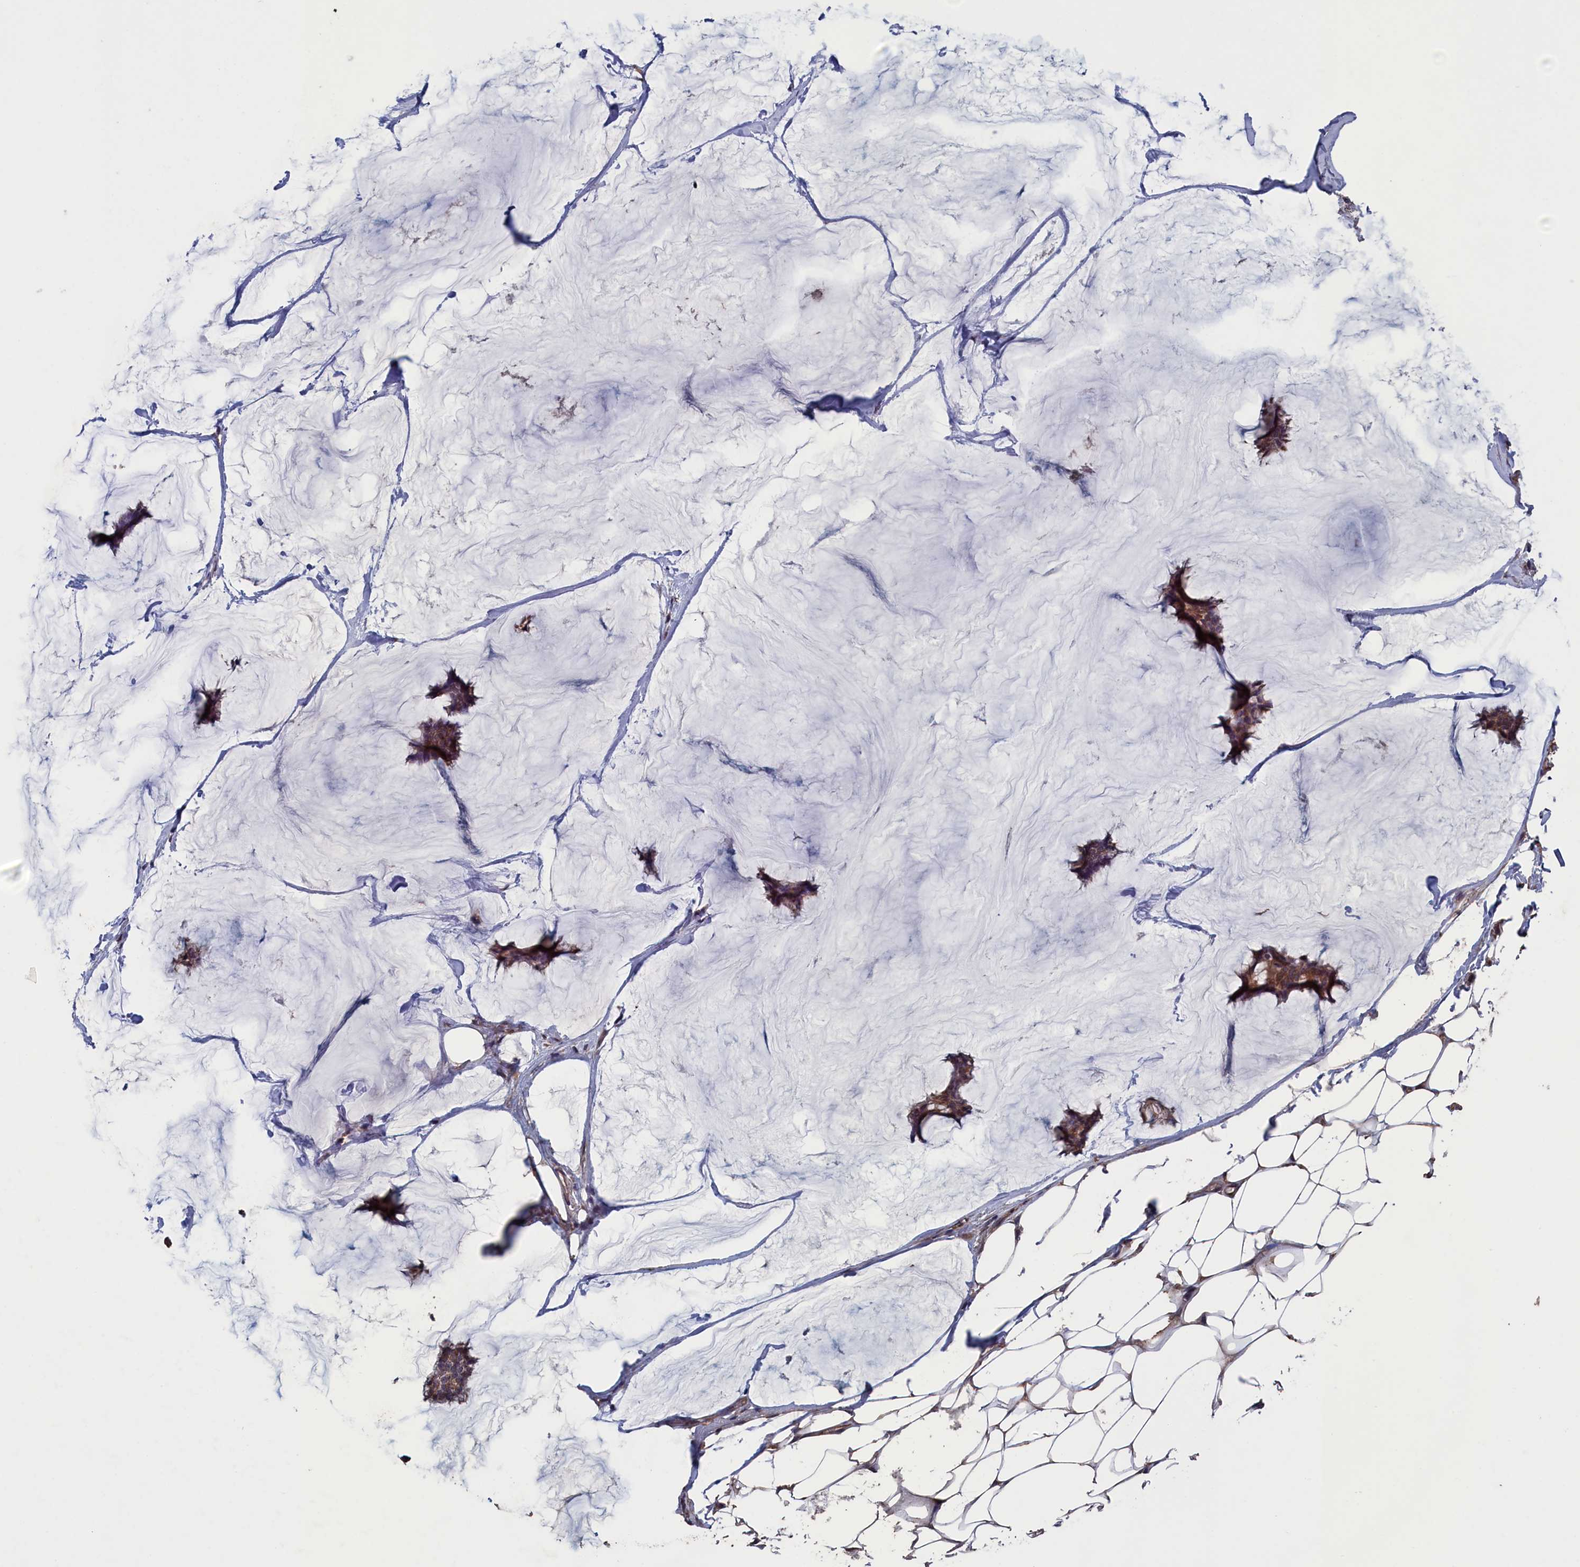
{"staining": {"intensity": "moderate", "quantity": ">75%", "location": "cytoplasmic/membranous"}, "tissue": "breast cancer", "cell_type": "Tumor cells", "image_type": "cancer", "snomed": [{"axis": "morphology", "description": "Duct carcinoma"}, {"axis": "topography", "description": "Breast"}], "caption": "A high-resolution image shows immunohistochemistry staining of breast cancer, which reveals moderate cytoplasmic/membranous staining in about >75% of tumor cells. (brown staining indicates protein expression, while blue staining denotes nuclei).", "gene": "SPATA13", "patient": {"sex": "female", "age": 93}}